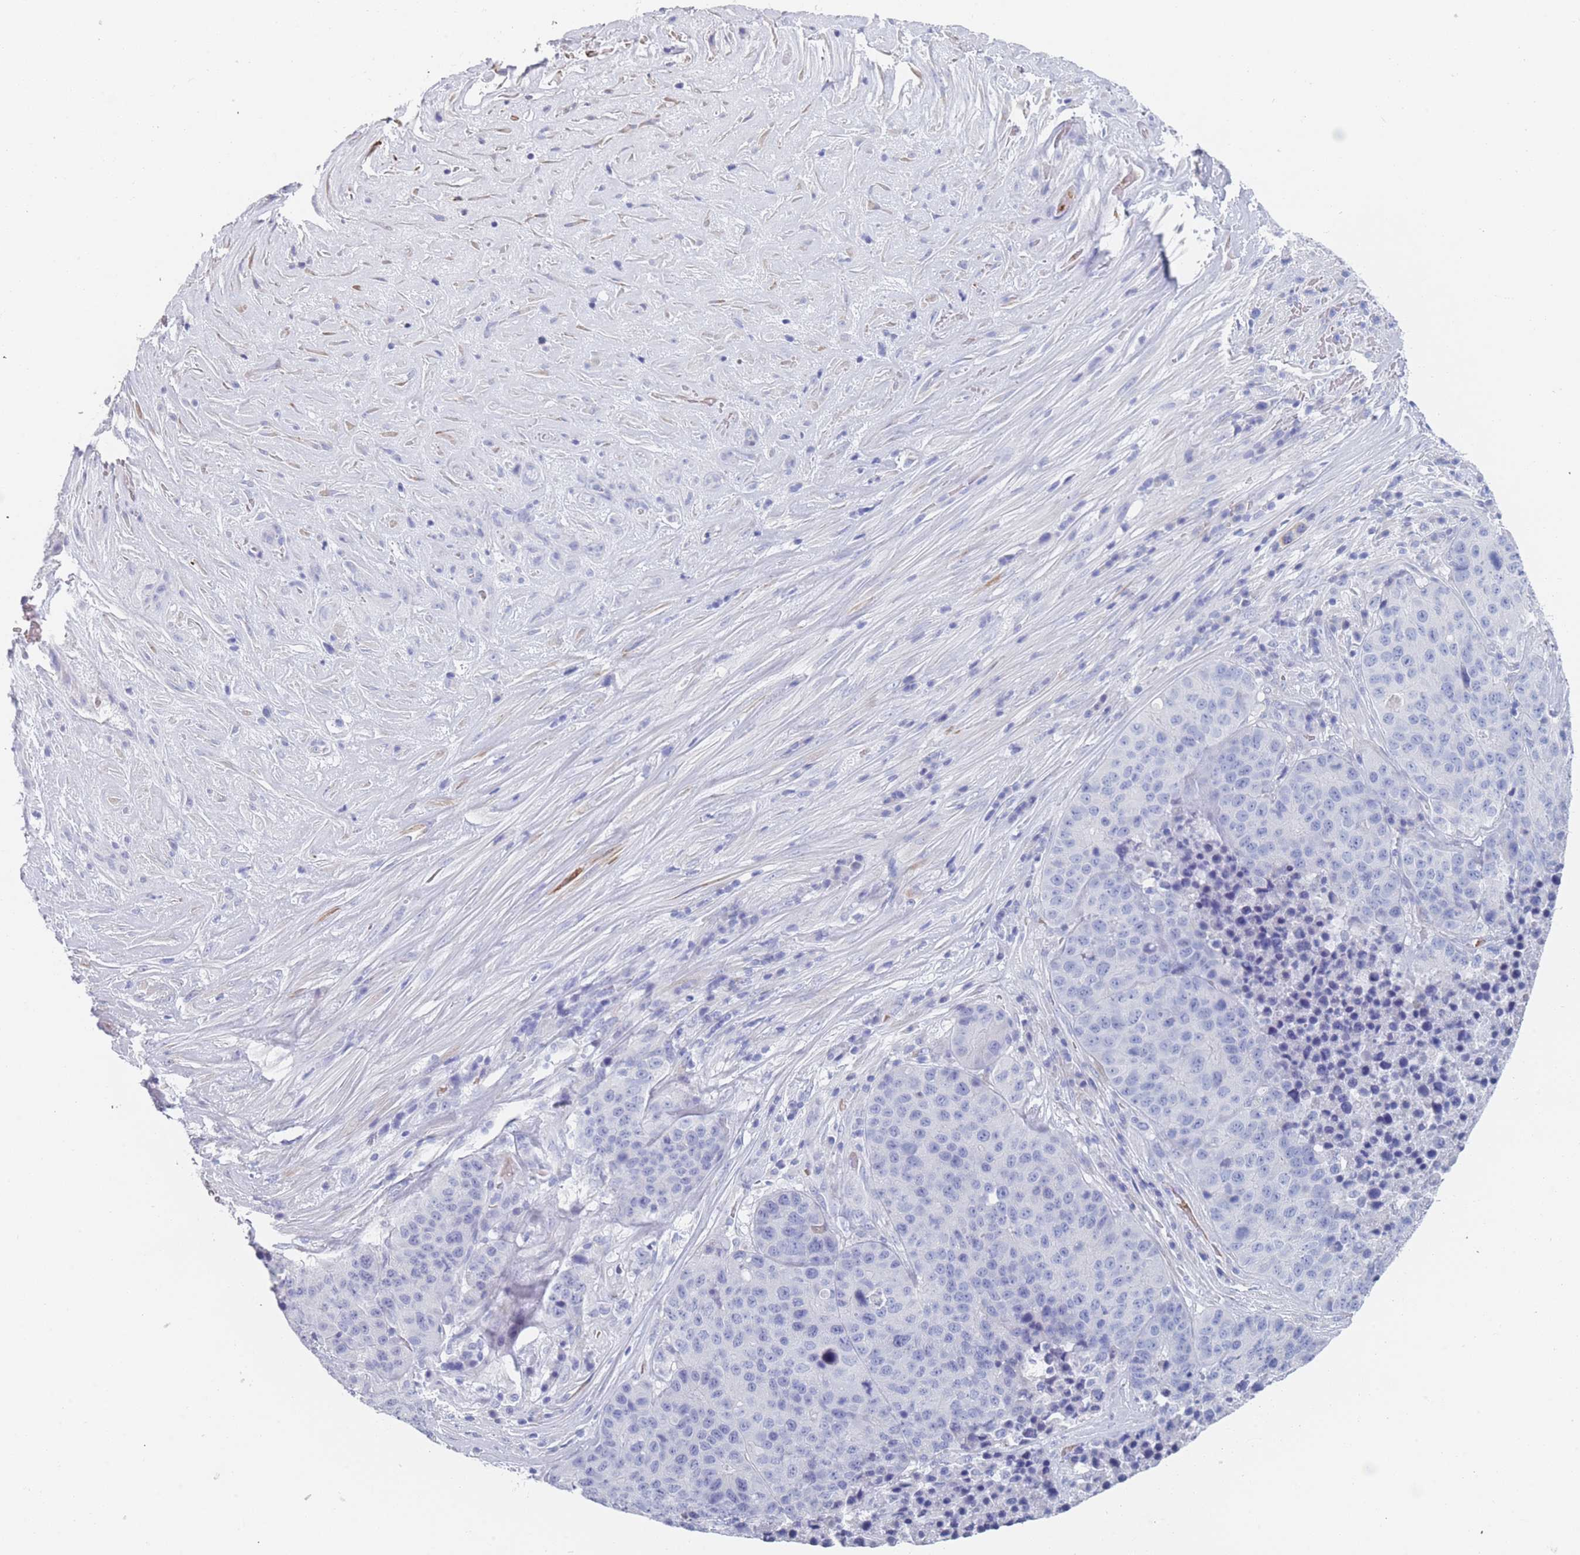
{"staining": {"intensity": "negative", "quantity": "none", "location": "none"}, "tissue": "stomach cancer", "cell_type": "Tumor cells", "image_type": "cancer", "snomed": [{"axis": "morphology", "description": "Adenocarcinoma, NOS"}, {"axis": "topography", "description": "Stomach"}], "caption": "Human stomach adenocarcinoma stained for a protein using immunohistochemistry exhibits no expression in tumor cells.", "gene": "OR5D16", "patient": {"sex": "male", "age": 71}}